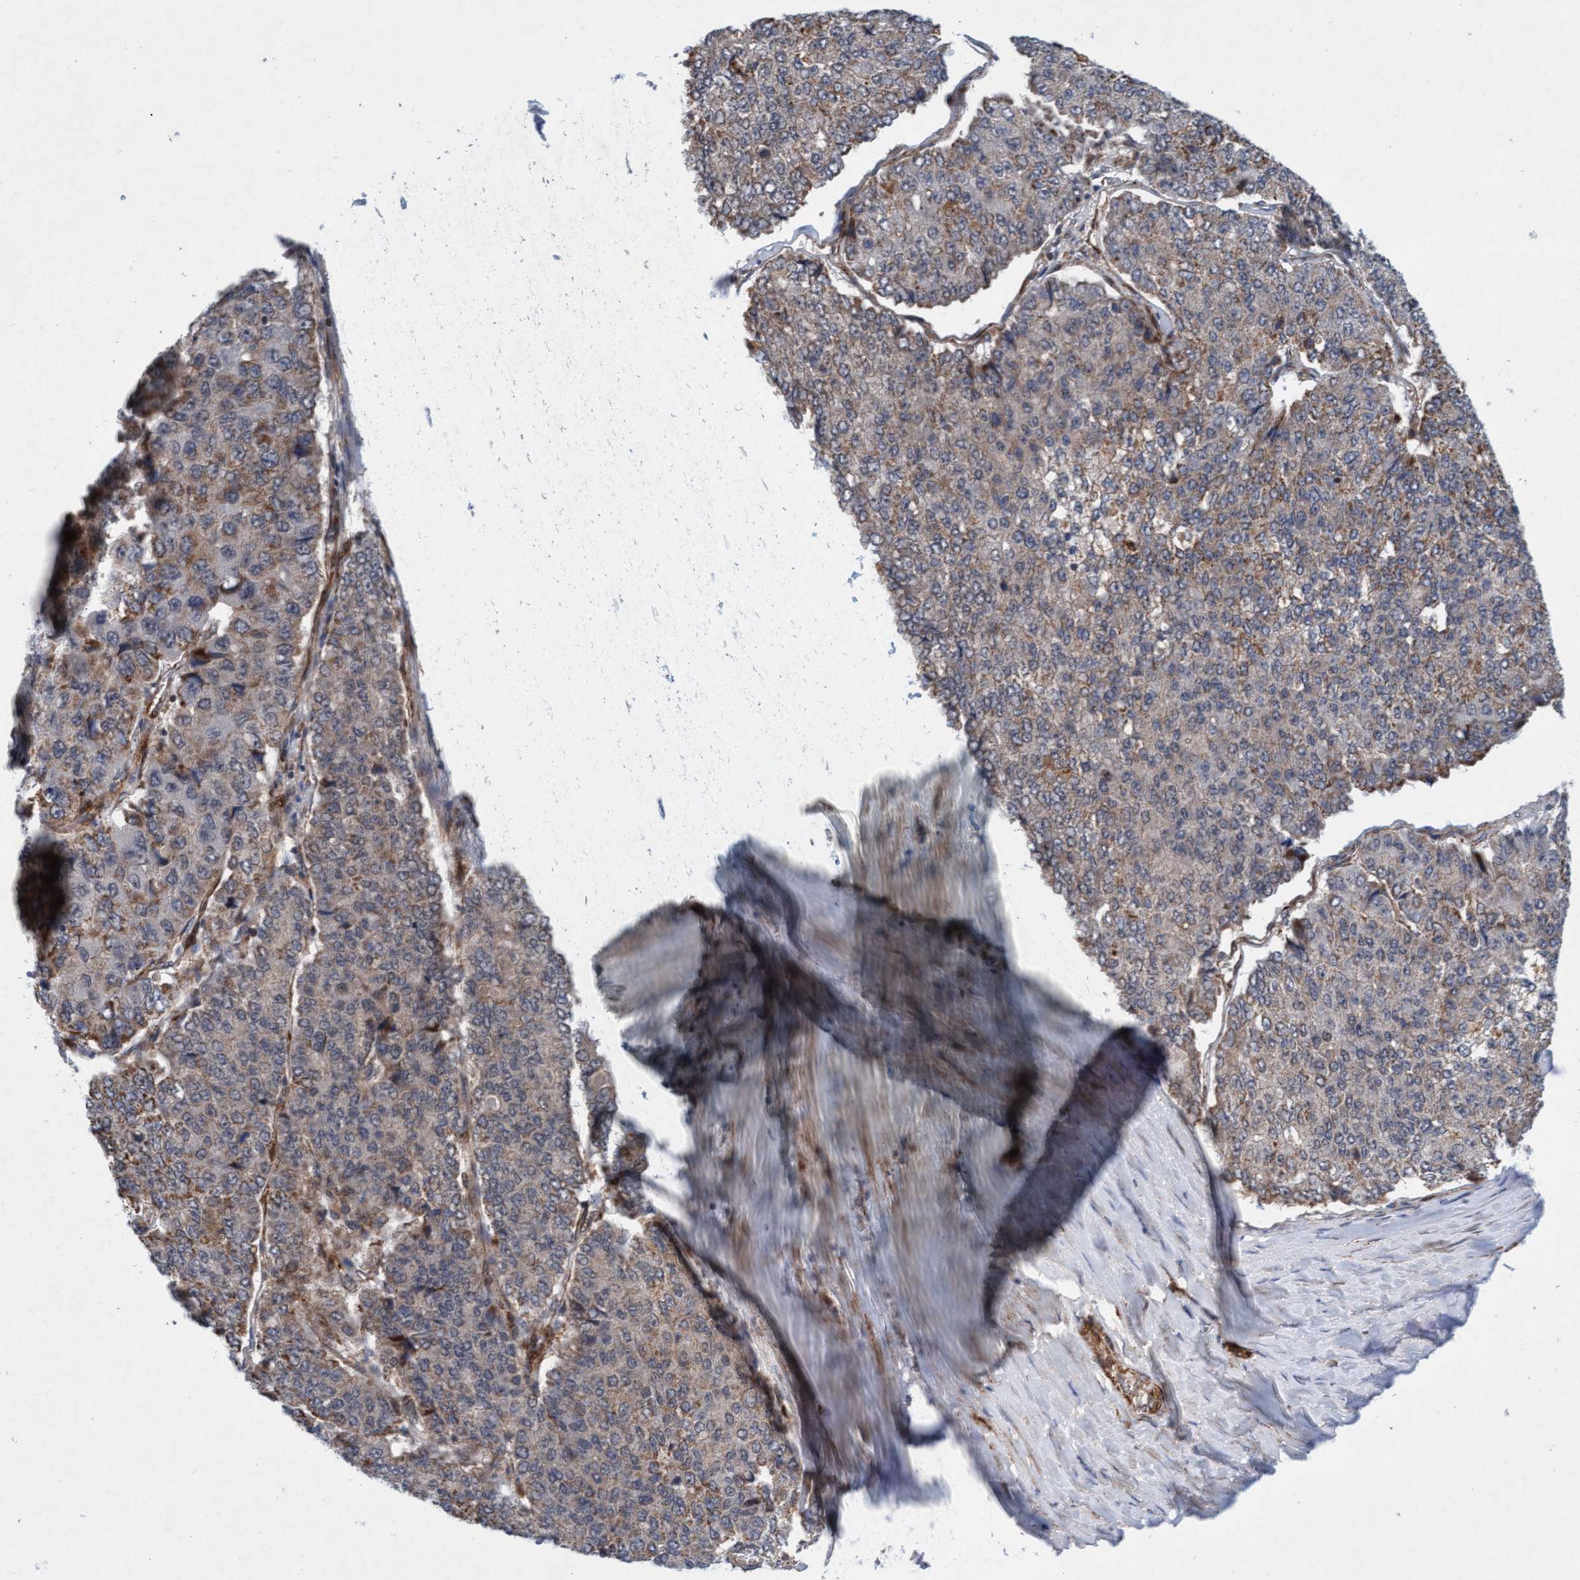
{"staining": {"intensity": "weak", "quantity": ">75%", "location": "cytoplasmic/membranous"}, "tissue": "pancreatic cancer", "cell_type": "Tumor cells", "image_type": "cancer", "snomed": [{"axis": "morphology", "description": "Adenocarcinoma, NOS"}, {"axis": "topography", "description": "Pancreas"}], "caption": "Protein expression analysis of human pancreatic adenocarcinoma reveals weak cytoplasmic/membranous staining in about >75% of tumor cells.", "gene": "TMEM70", "patient": {"sex": "male", "age": 50}}